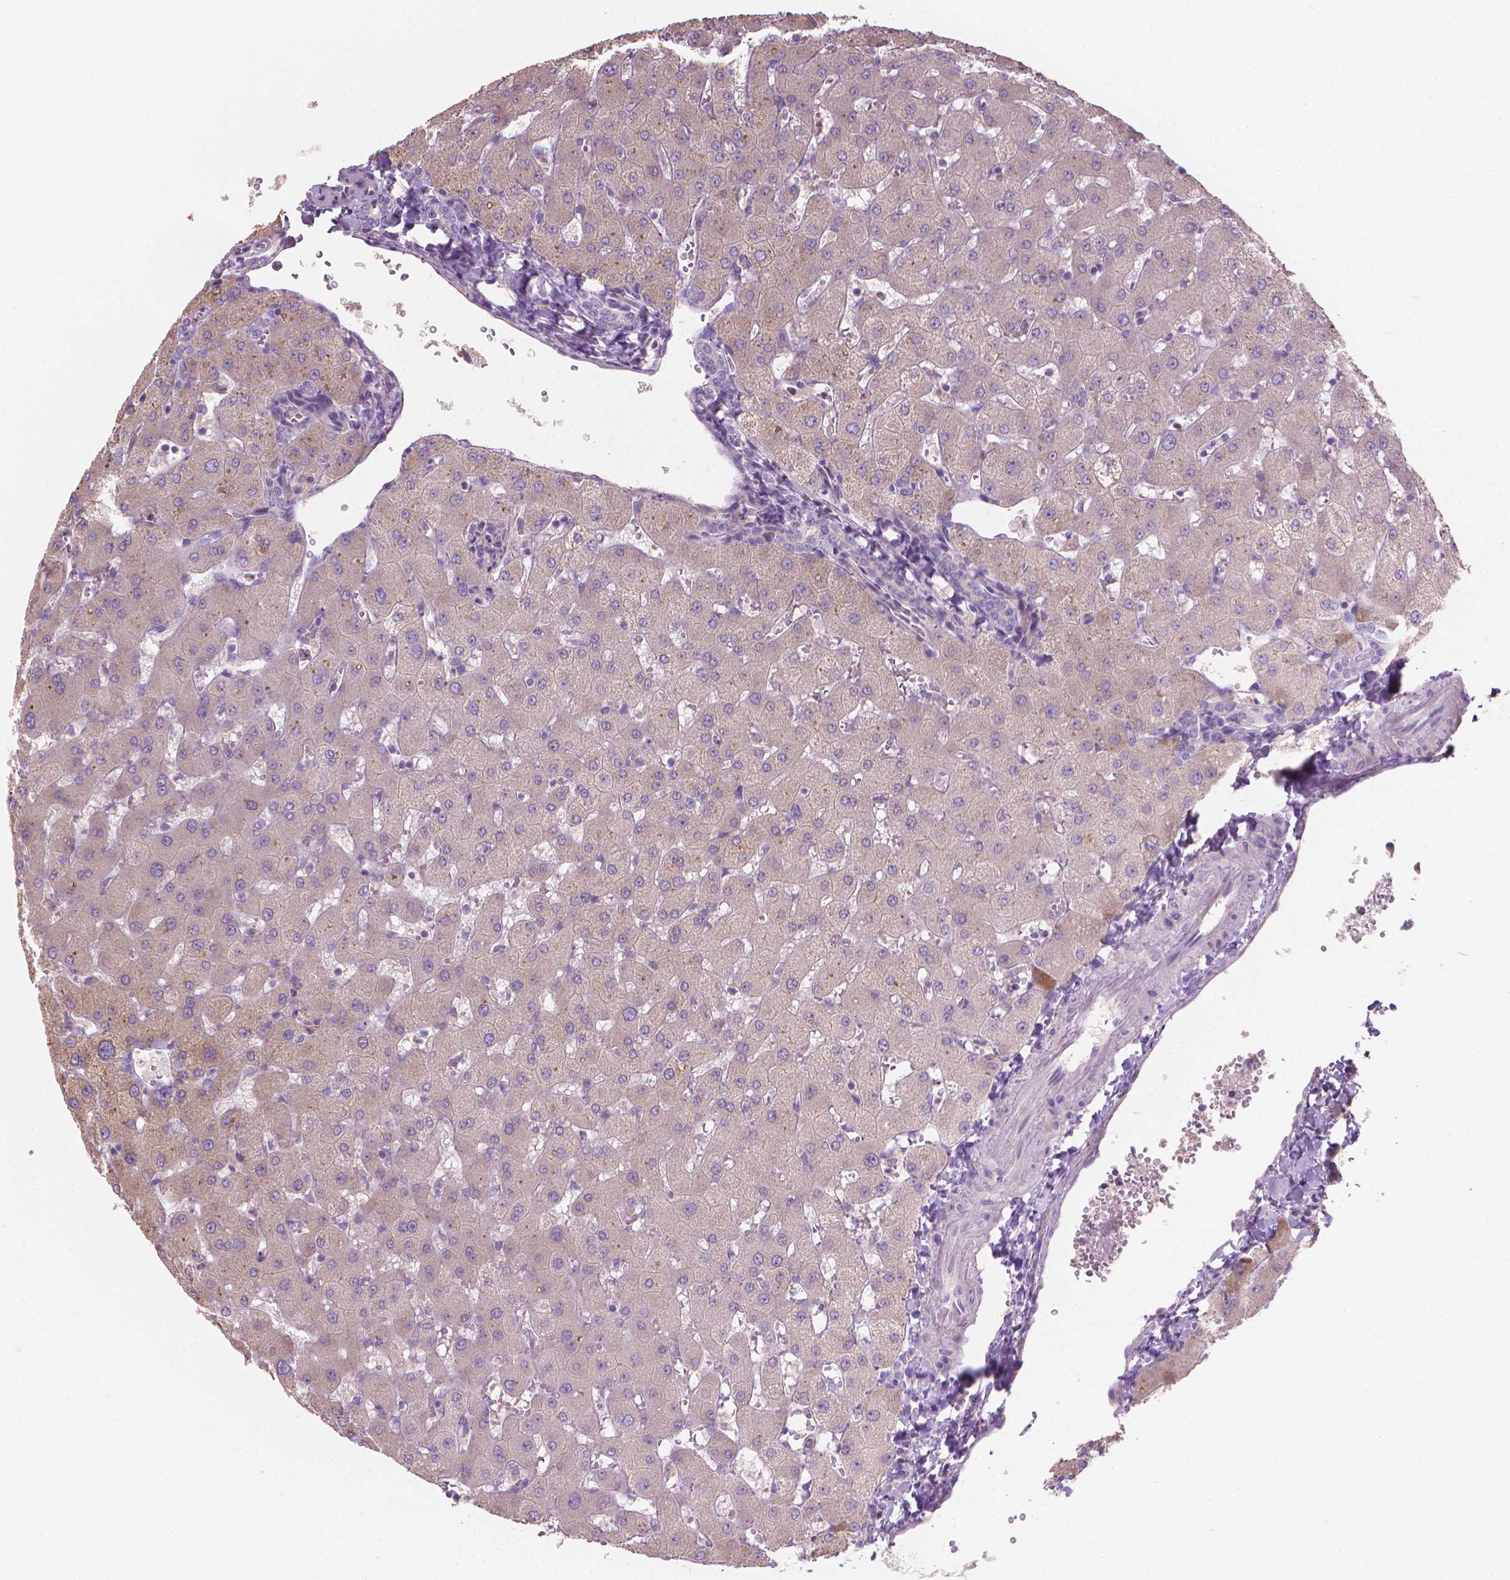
{"staining": {"intensity": "negative", "quantity": "none", "location": "none"}, "tissue": "liver", "cell_type": "Cholangiocytes", "image_type": "normal", "snomed": [{"axis": "morphology", "description": "Normal tissue, NOS"}, {"axis": "topography", "description": "Liver"}], "caption": "Cholangiocytes show no significant protein expression in unremarkable liver. Brightfield microscopy of immunohistochemistry (IHC) stained with DAB (brown) and hematoxylin (blue), captured at high magnification.", "gene": "CABCOCO1", "patient": {"sex": "female", "age": 63}}